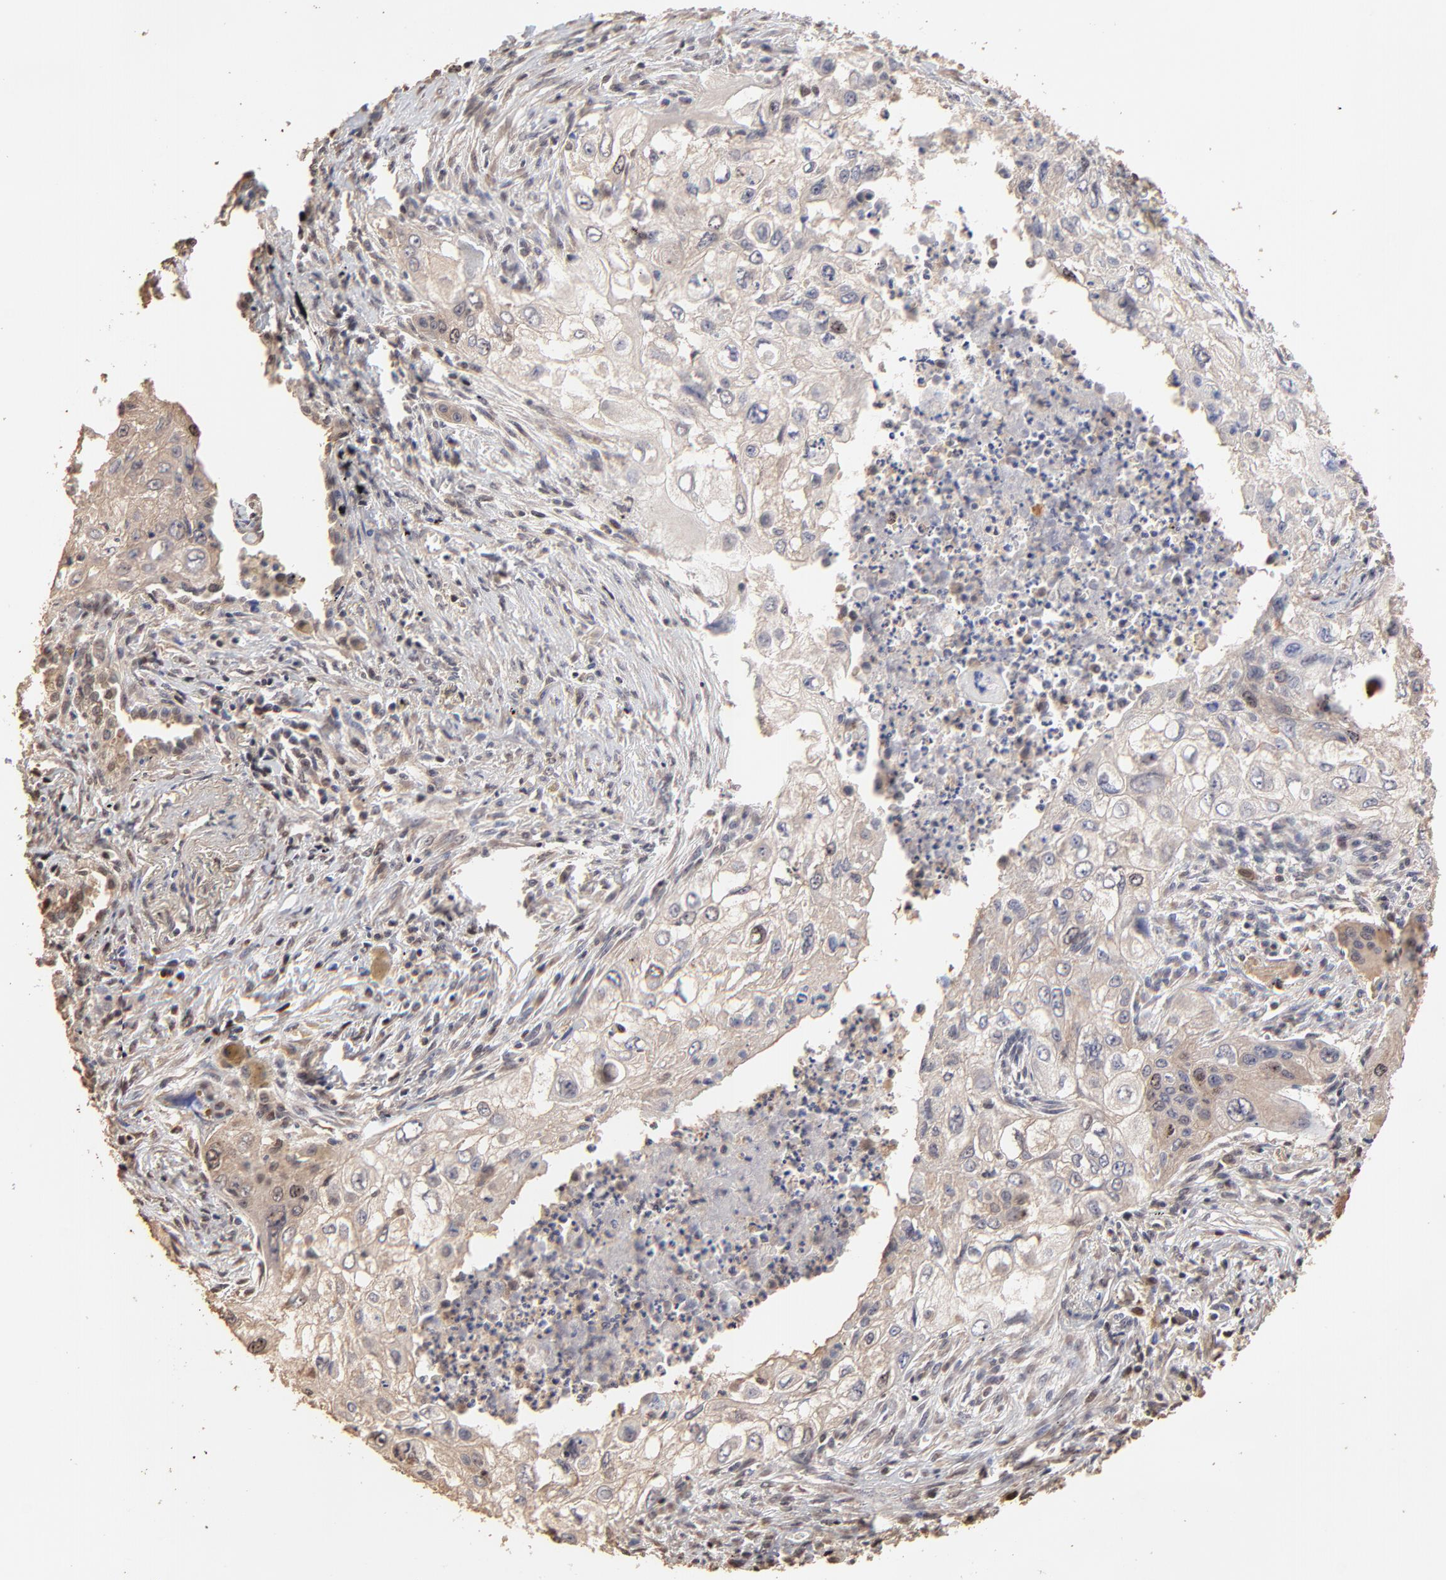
{"staining": {"intensity": "weak", "quantity": "<25%", "location": "cytoplasmic/membranous,nuclear"}, "tissue": "lung cancer", "cell_type": "Tumor cells", "image_type": "cancer", "snomed": [{"axis": "morphology", "description": "Squamous cell carcinoma, NOS"}, {"axis": "topography", "description": "Lung"}], "caption": "Immunohistochemistry micrograph of lung cancer (squamous cell carcinoma) stained for a protein (brown), which demonstrates no staining in tumor cells.", "gene": "BIRC5", "patient": {"sex": "male", "age": 71}}